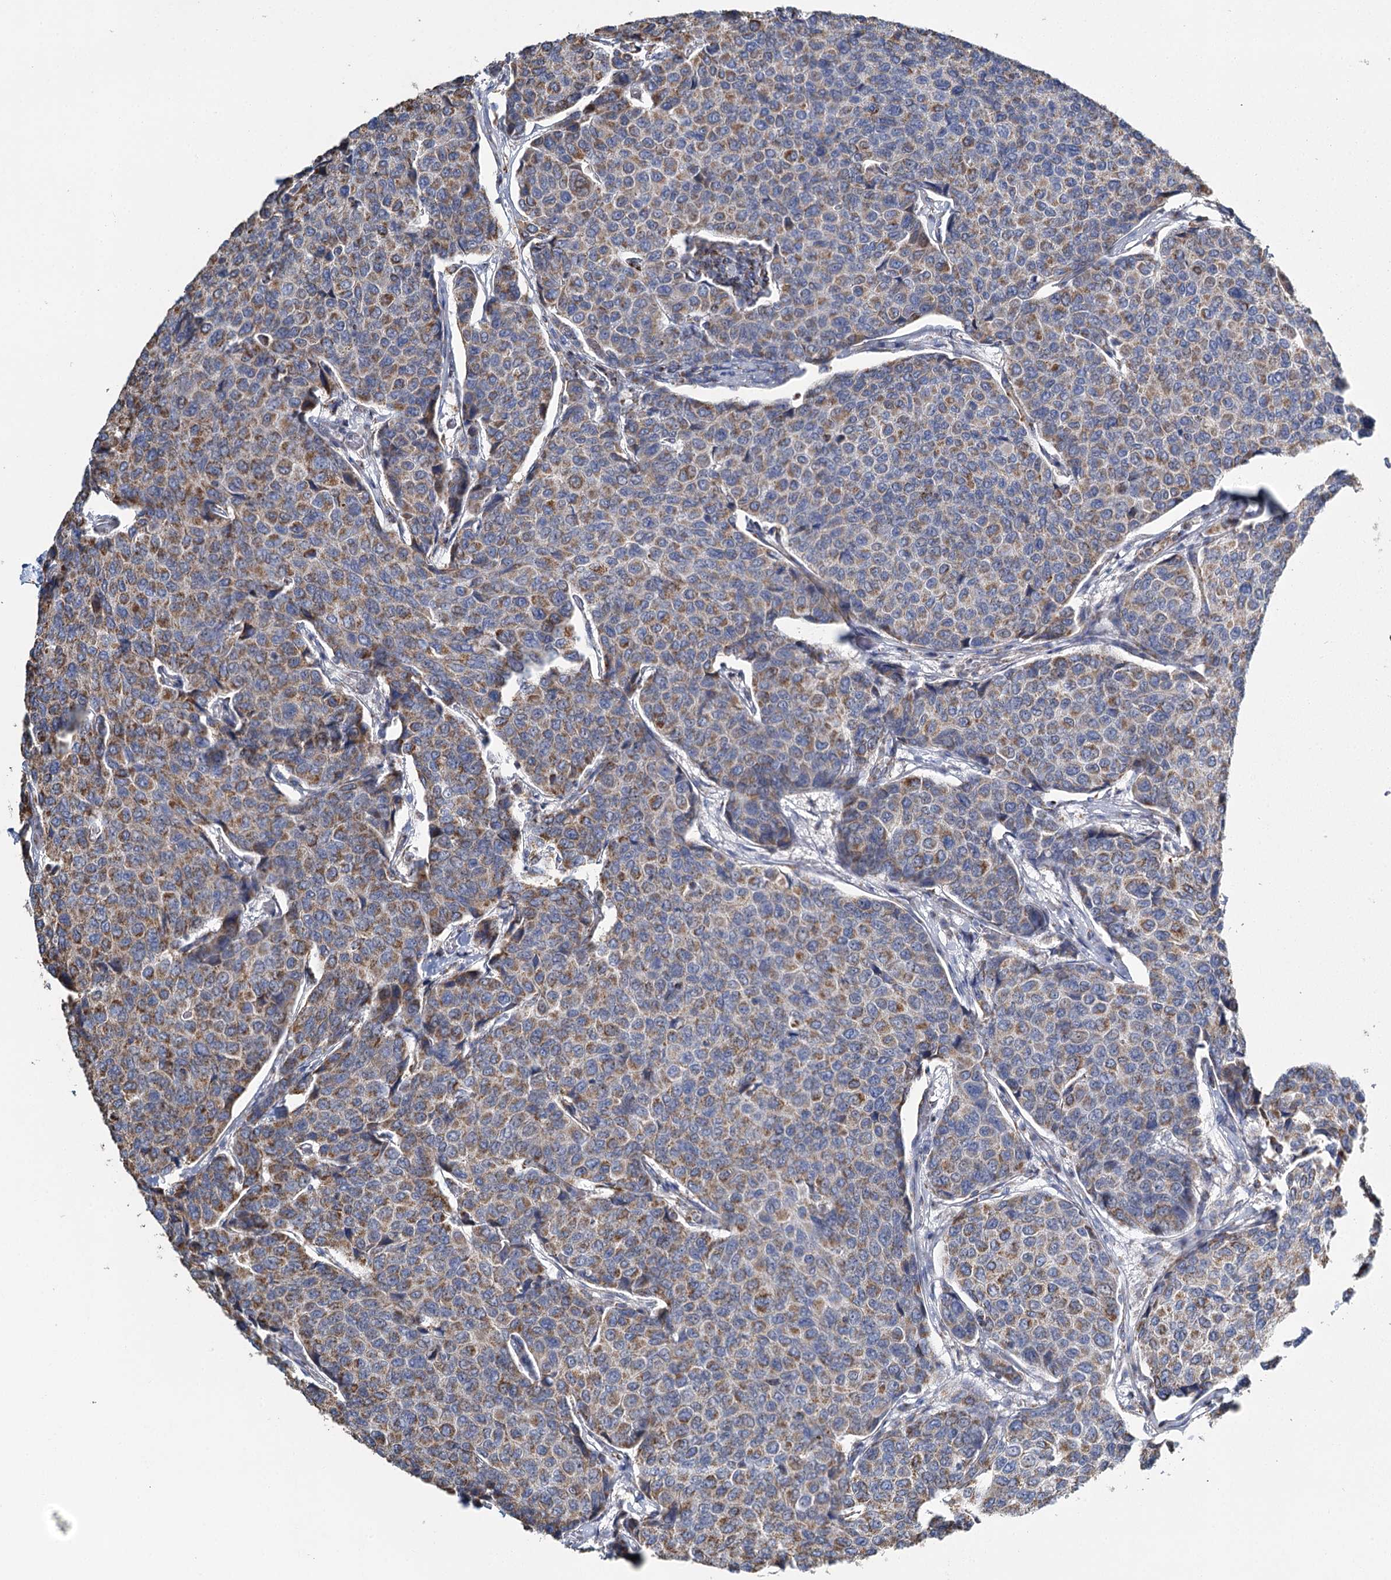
{"staining": {"intensity": "moderate", "quantity": "25%-75%", "location": "cytoplasmic/membranous"}, "tissue": "breast cancer", "cell_type": "Tumor cells", "image_type": "cancer", "snomed": [{"axis": "morphology", "description": "Duct carcinoma"}, {"axis": "topography", "description": "Breast"}], "caption": "Brown immunohistochemical staining in human breast cancer (infiltrating ductal carcinoma) reveals moderate cytoplasmic/membranous staining in about 25%-75% of tumor cells.", "gene": "MRPL44", "patient": {"sex": "female", "age": 55}}